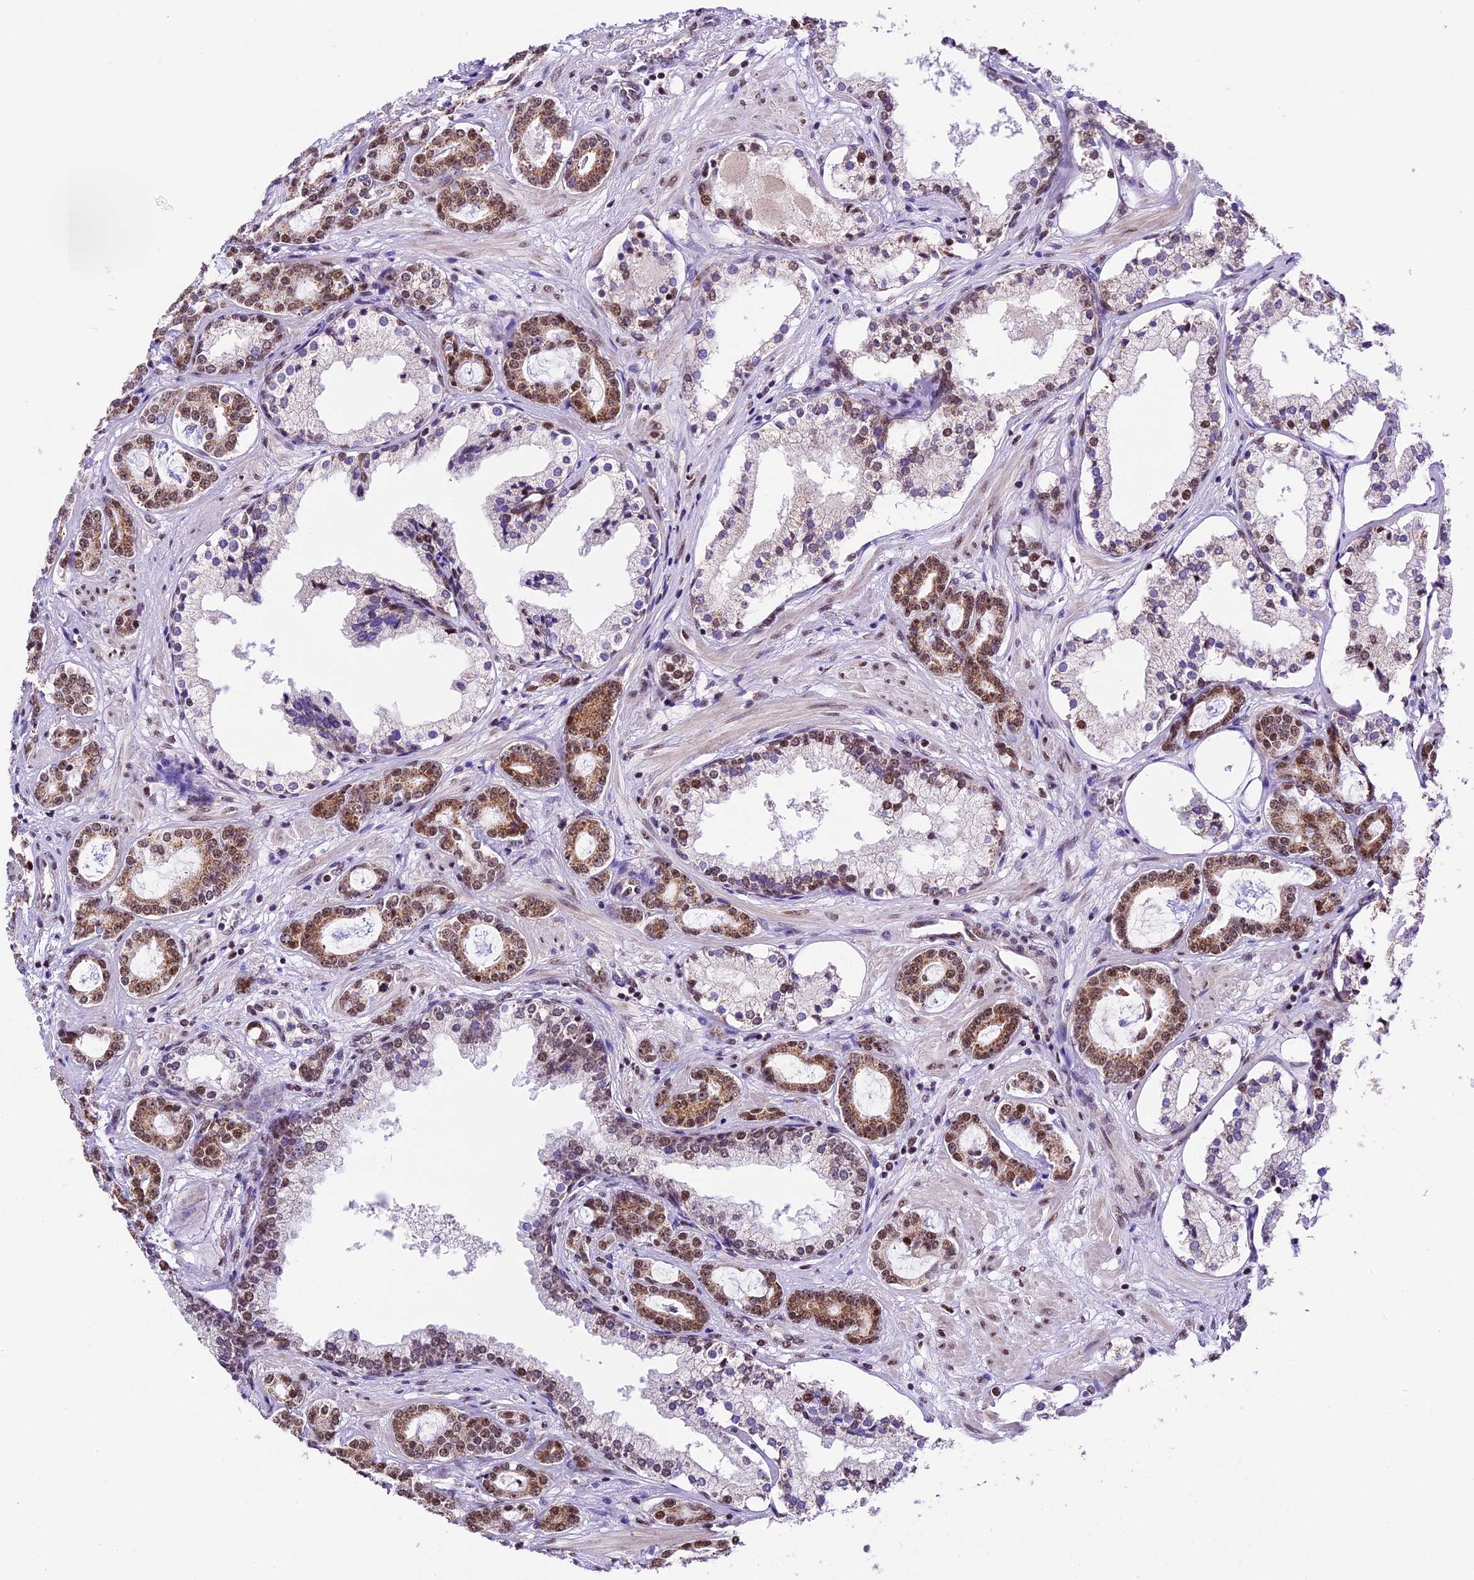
{"staining": {"intensity": "moderate", "quantity": ">75%", "location": "cytoplasmic/membranous,nuclear"}, "tissue": "prostate cancer", "cell_type": "Tumor cells", "image_type": "cancer", "snomed": [{"axis": "morphology", "description": "Adenocarcinoma, High grade"}, {"axis": "topography", "description": "Prostate"}], "caption": "There is medium levels of moderate cytoplasmic/membranous and nuclear expression in tumor cells of prostate cancer (high-grade adenocarcinoma), as demonstrated by immunohistochemical staining (brown color).", "gene": "CARS2", "patient": {"sex": "male", "age": 58}}